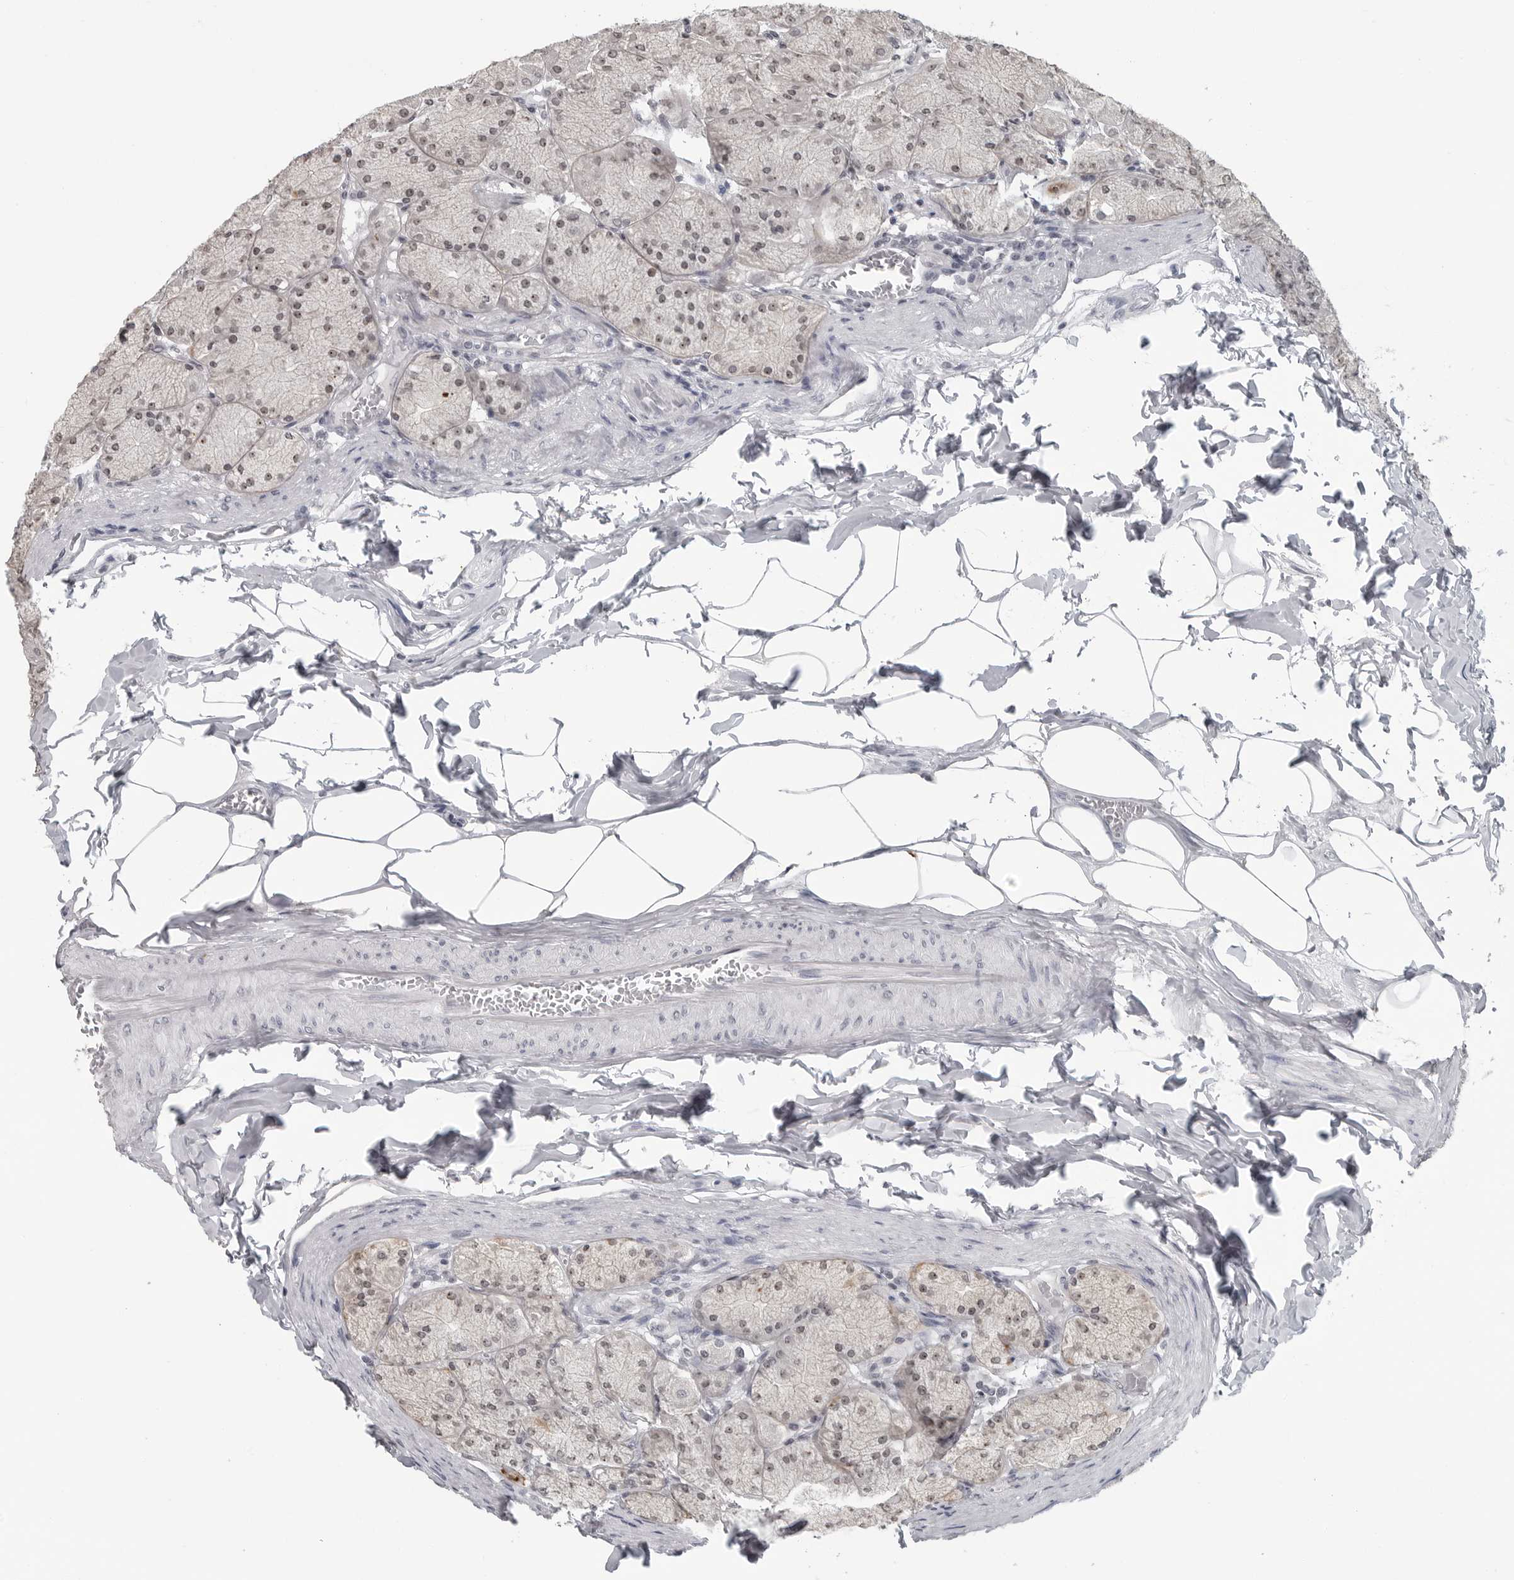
{"staining": {"intensity": "weak", "quantity": ">75%", "location": "nuclear"}, "tissue": "stomach", "cell_type": "Glandular cells", "image_type": "normal", "snomed": [{"axis": "morphology", "description": "Normal tissue, NOS"}, {"axis": "topography", "description": "Stomach, upper"}], "caption": "Protein analysis of unremarkable stomach displays weak nuclear staining in approximately >75% of glandular cells.", "gene": "DDX54", "patient": {"sex": "female", "age": 56}}